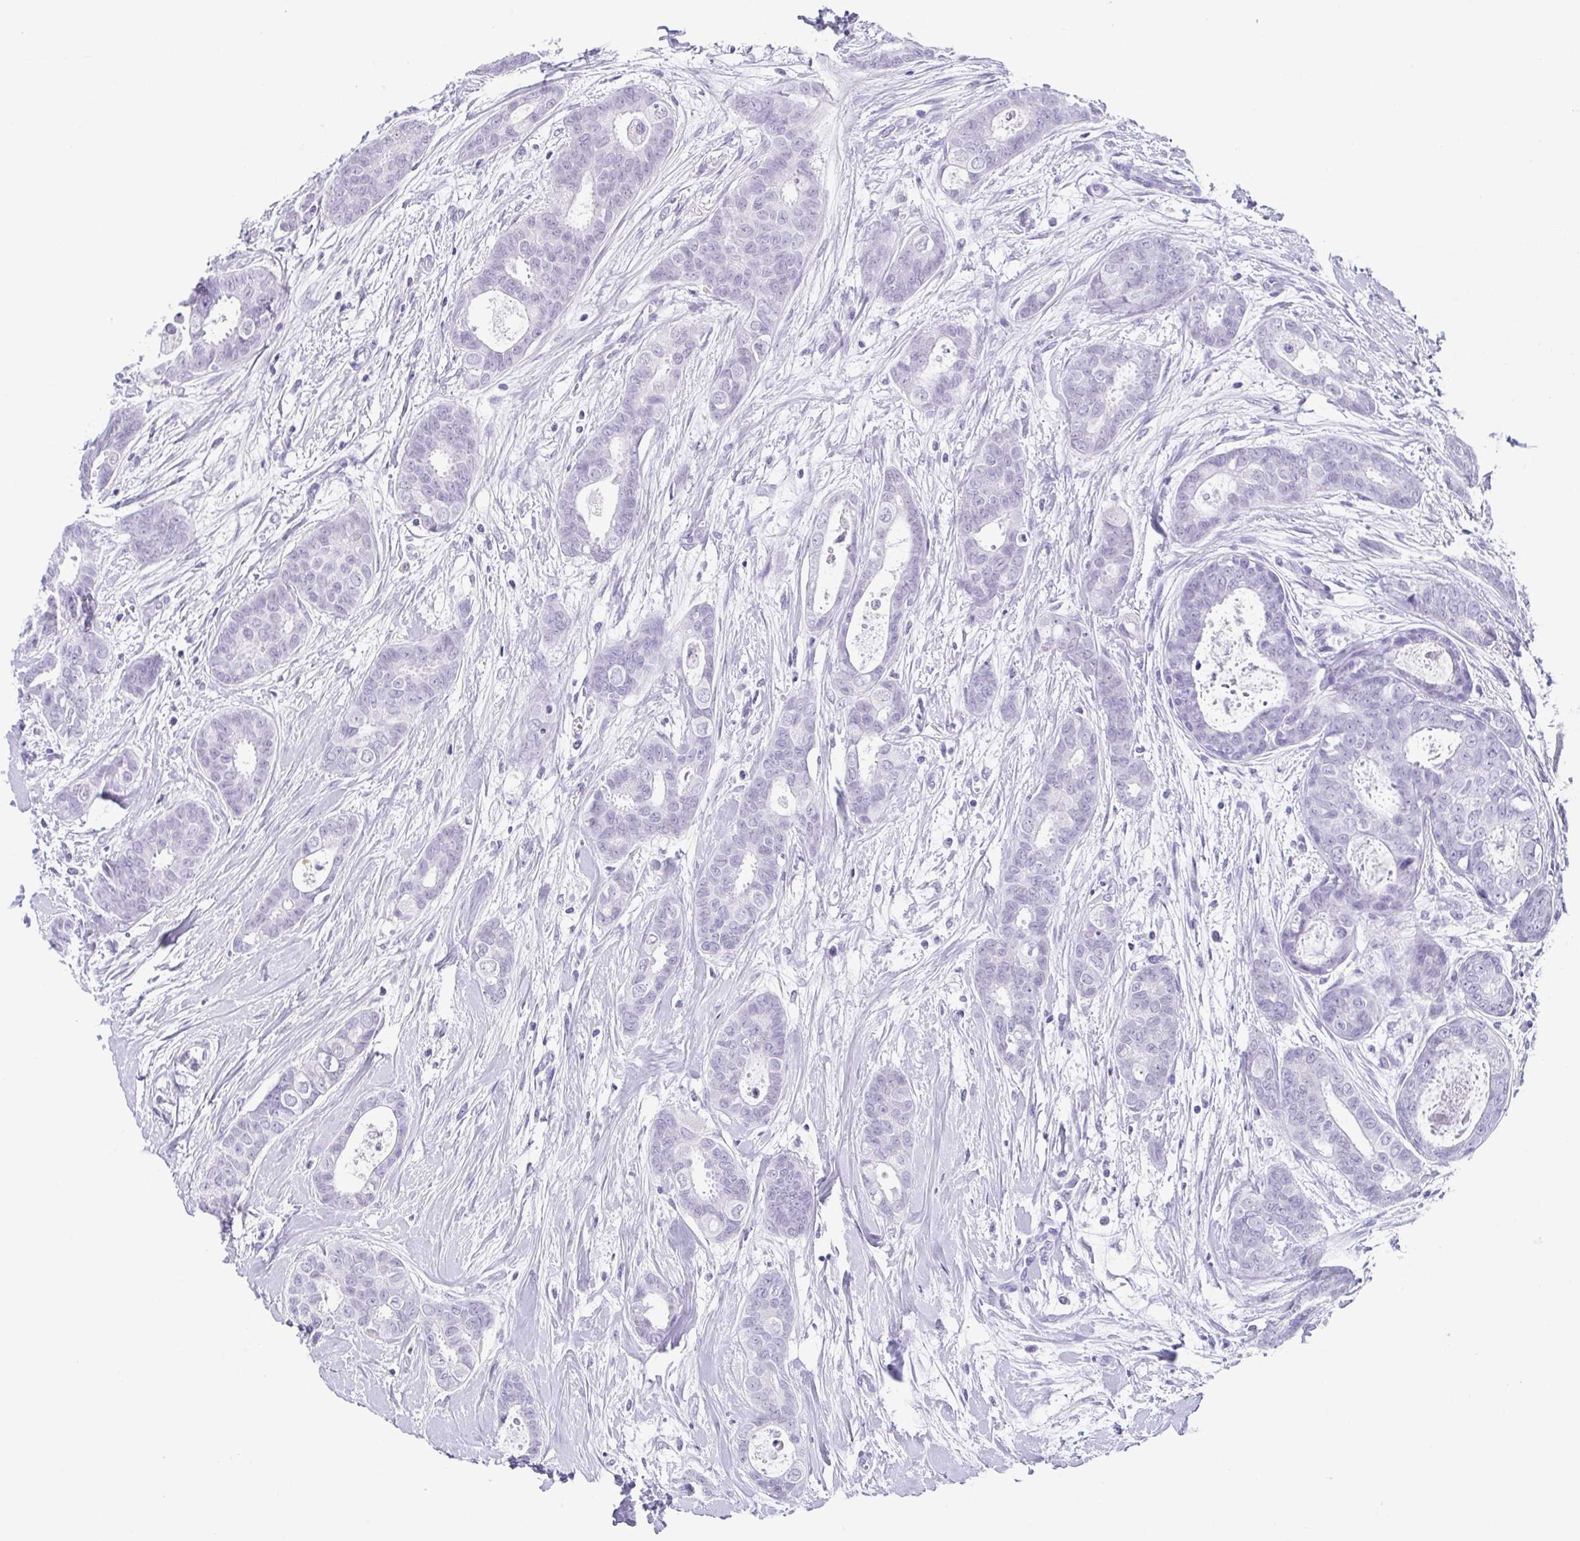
{"staining": {"intensity": "negative", "quantity": "none", "location": "none"}, "tissue": "breast cancer", "cell_type": "Tumor cells", "image_type": "cancer", "snomed": [{"axis": "morphology", "description": "Duct carcinoma"}, {"axis": "topography", "description": "Breast"}], "caption": "This is an IHC image of human breast invasive ductal carcinoma. There is no positivity in tumor cells.", "gene": "ESX1", "patient": {"sex": "female", "age": 45}}